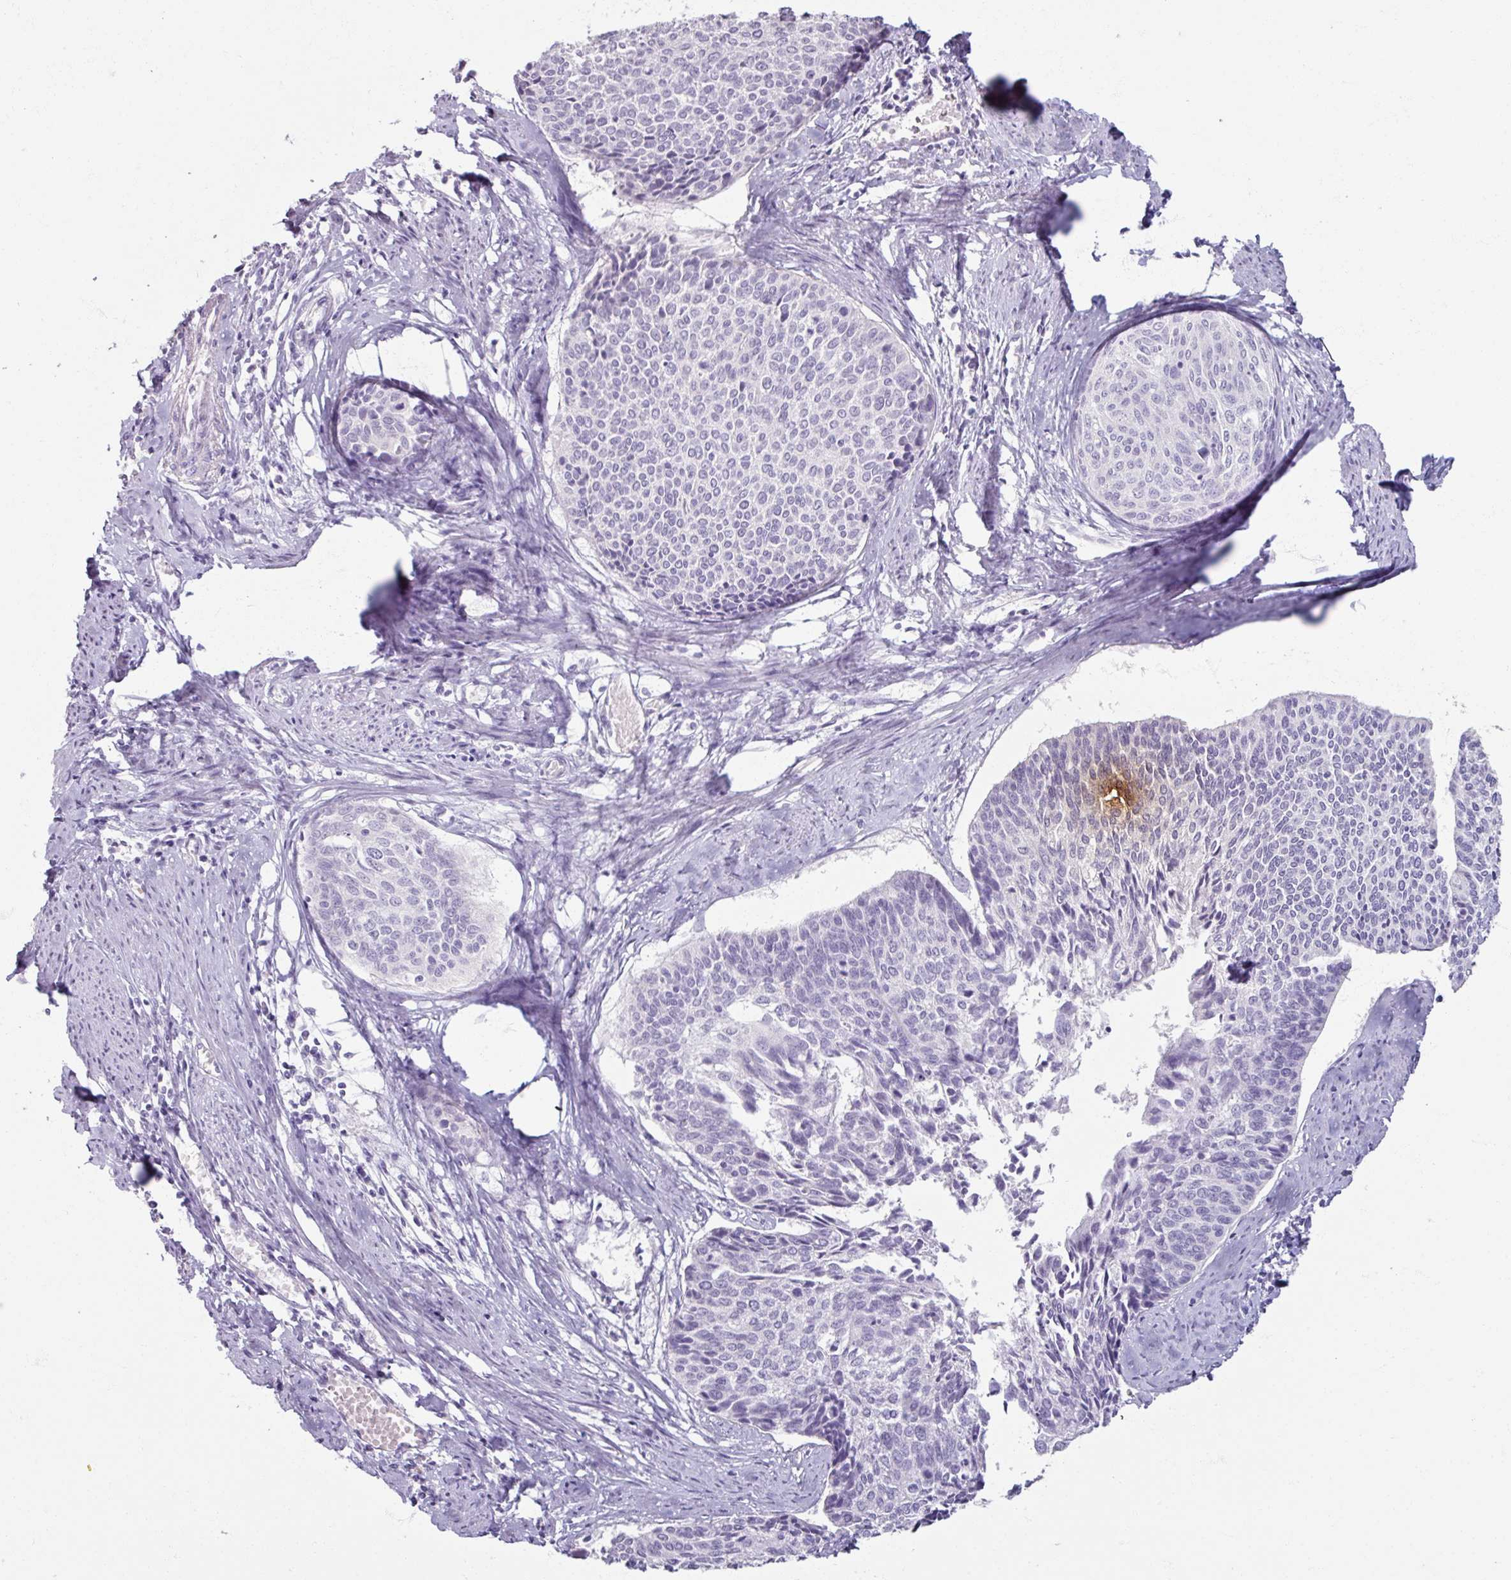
{"staining": {"intensity": "negative", "quantity": "none", "location": "none"}, "tissue": "cervical cancer", "cell_type": "Tumor cells", "image_type": "cancer", "snomed": [{"axis": "morphology", "description": "Squamous cell carcinoma, NOS"}, {"axis": "topography", "description": "Cervix"}], "caption": "A photomicrograph of human cervical squamous cell carcinoma is negative for staining in tumor cells.", "gene": "TG", "patient": {"sex": "female", "age": 55}}